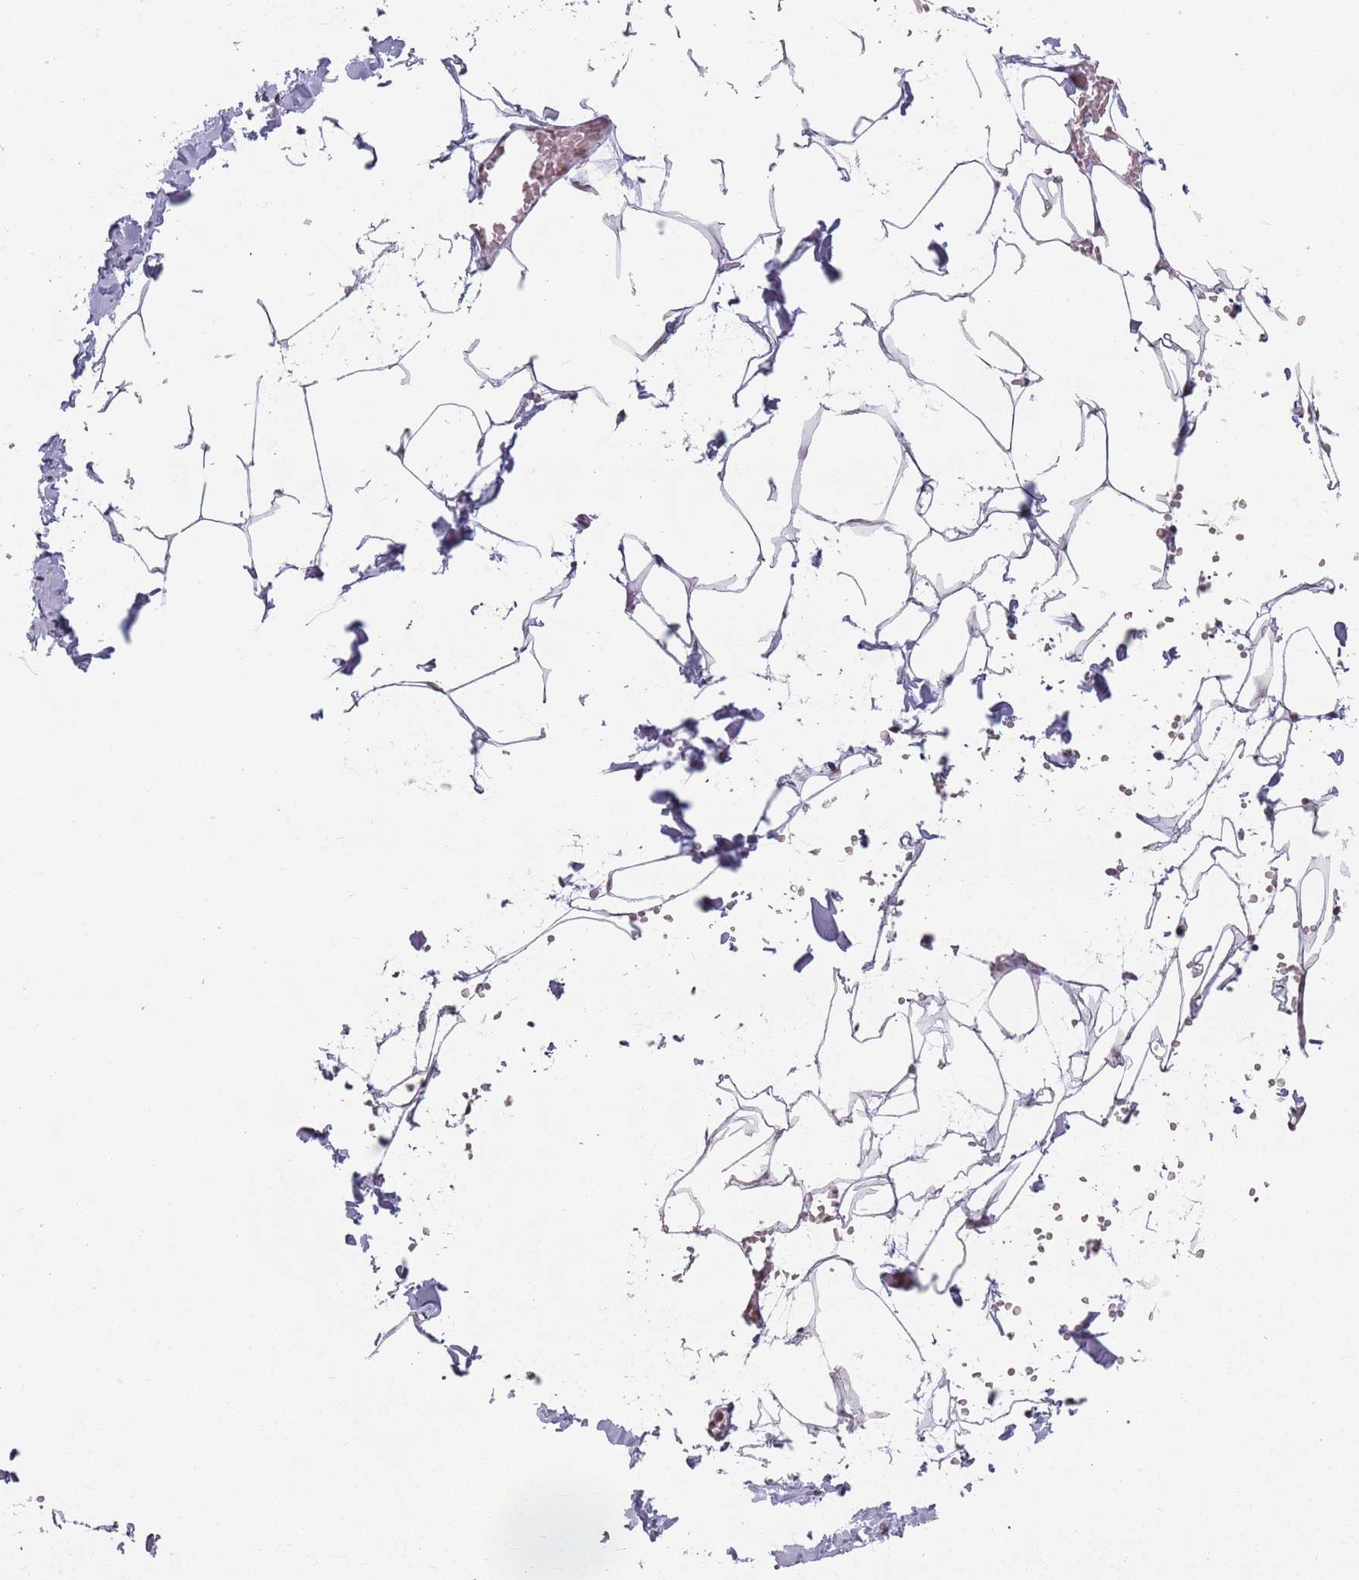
{"staining": {"intensity": "weak", "quantity": ">75%", "location": "nuclear"}, "tissue": "adipose tissue", "cell_type": "Adipocytes", "image_type": "normal", "snomed": [{"axis": "morphology", "description": "Normal tissue, NOS"}, {"axis": "topography", "description": "Gallbladder"}, {"axis": "topography", "description": "Peripheral nerve tissue"}], "caption": "The histopathology image reveals staining of normal adipose tissue, revealing weak nuclear protein staining (brown color) within adipocytes. (brown staining indicates protein expression, while blue staining denotes nuclei).", "gene": "PTCHD1", "patient": {"sex": "male", "age": 38}}